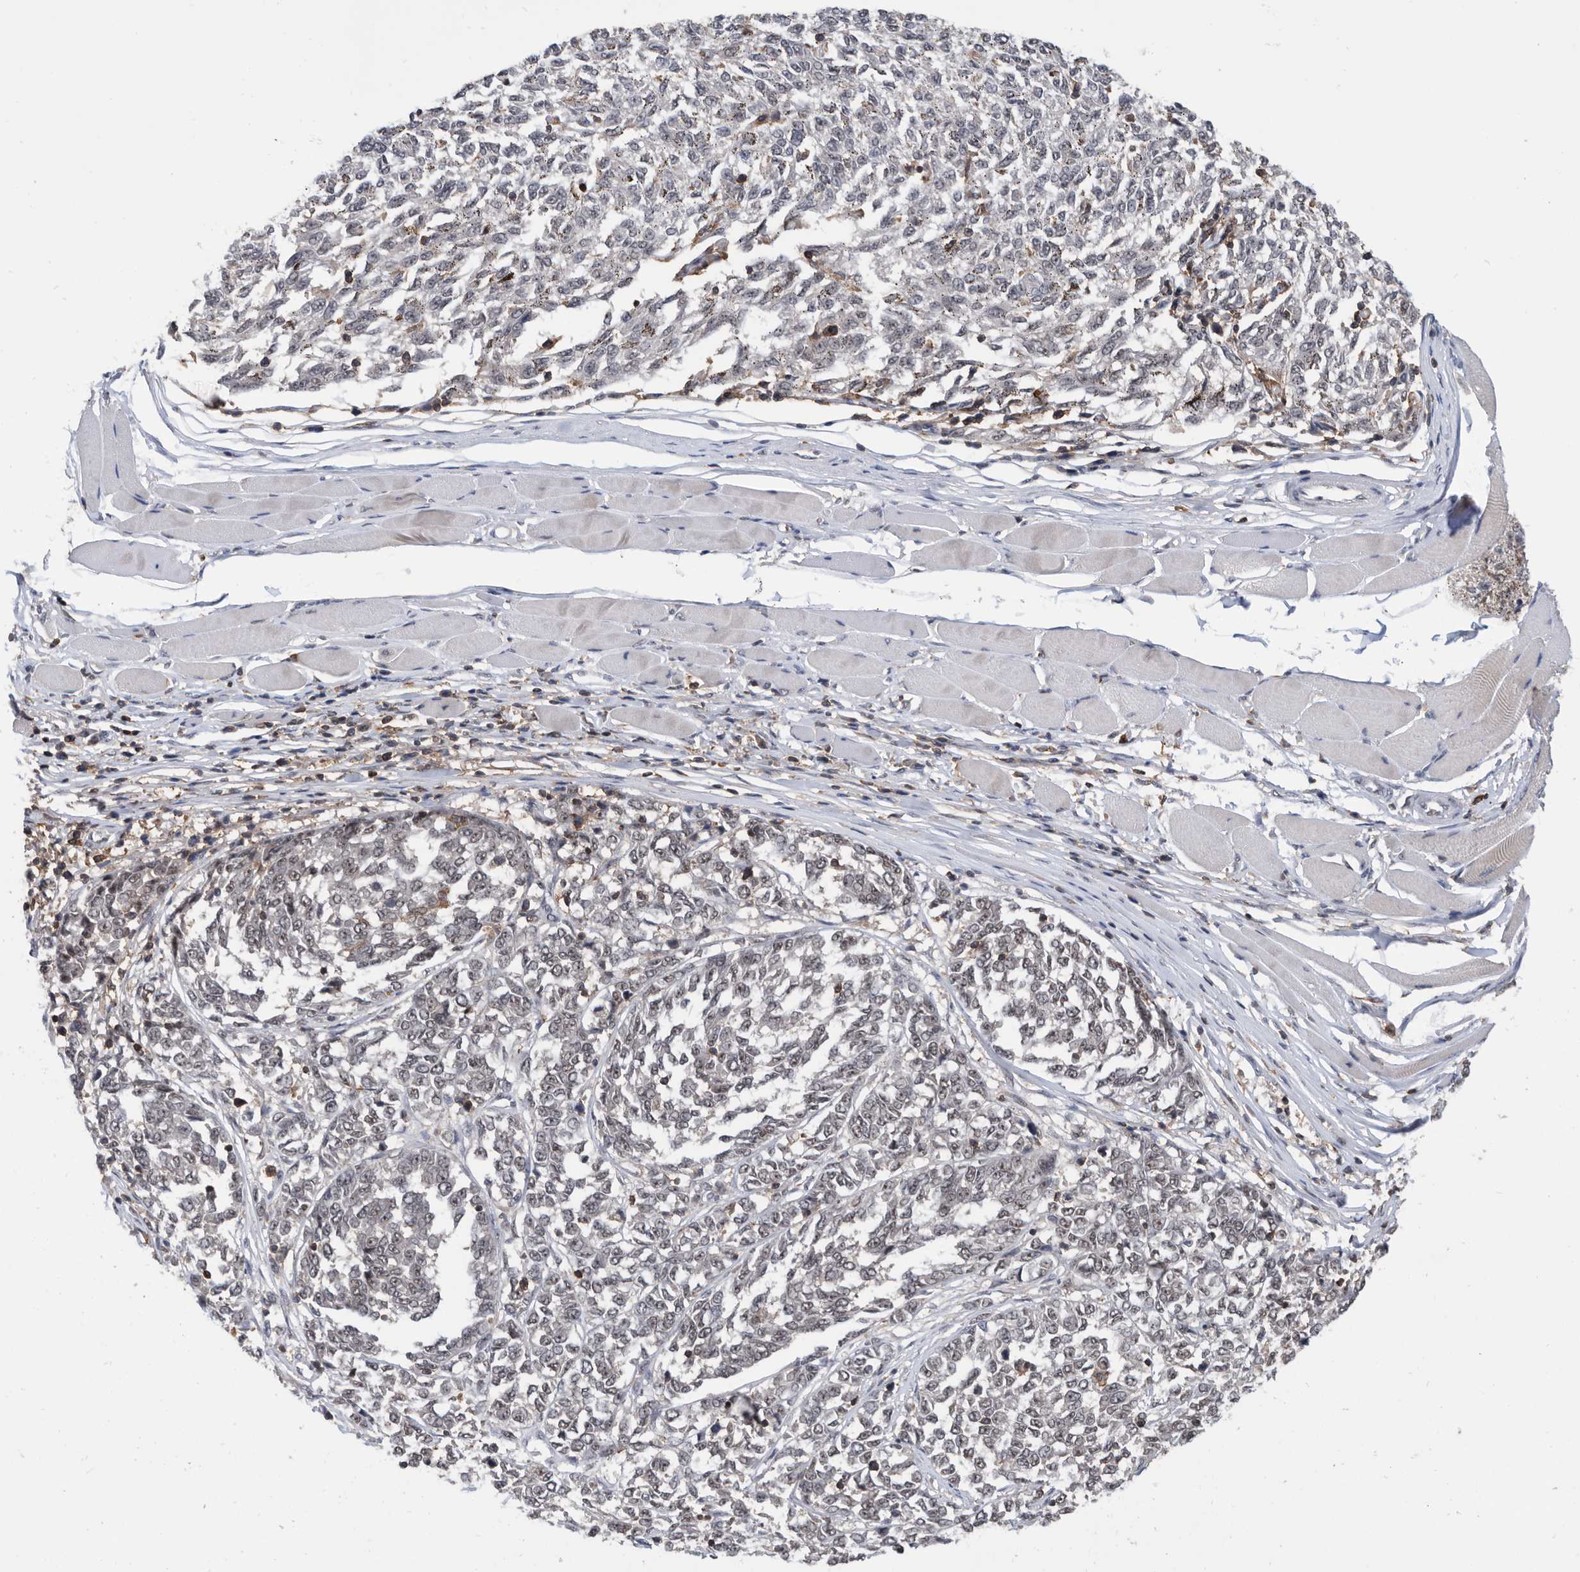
{"staining": {"intensity": "negative", "quantity": "none", "location": "none"}, "tissue": "melanoma", "cell_type": "Tumor cells", "image_type": "cancer", "snomed": [{"axis": "morphology", "description": "Malignant melanoma, NOS"}, {"axis": "topography", "description": "Skin"}], "caption": "Immunohistochemistry (IHC) micrograph of neoplastic tissue: melanoma stained with DAB shows no significant protein expression in tumor cells. Brightfield microscopy of immunohistochemistry stained with DAB (brown) and hematoxylin (blue), captured at high magnification.", "gene": "ZNF260", "patient": {"sex": "female", "age": 72}}